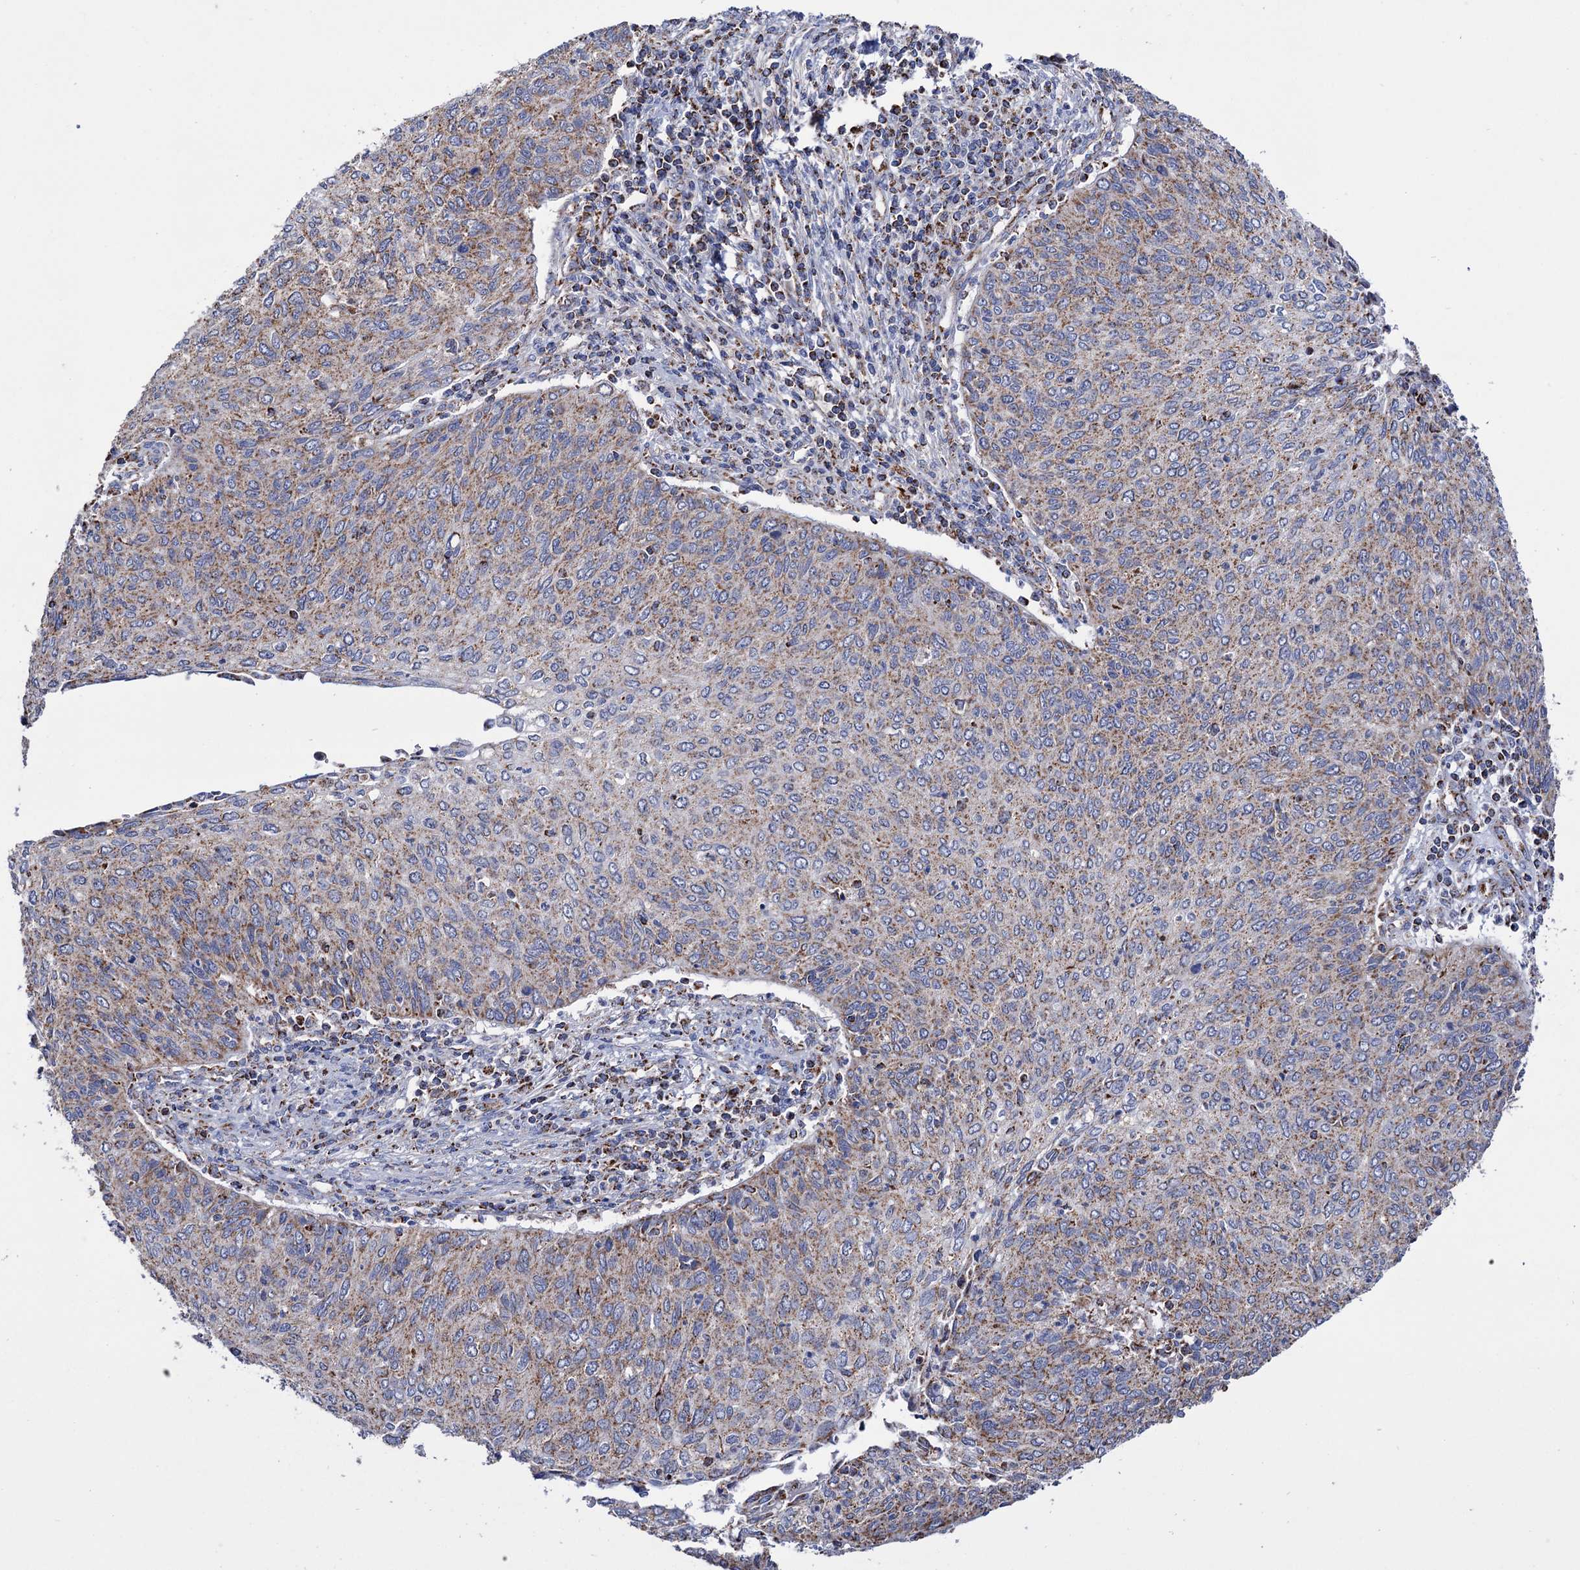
{"staining": {"intensity": "moderate", "quantity": ">75%", "location": "cytoplasmic/membranous"}, "tissue": "cervical cancer", "cell_type": "Tumor cells", "image_type": "cancer", "snomed": [{"axis": "morphology", "description": "Squamous cell carcinoma, NOS"}, {"axis": "topography", "description": "Cervix"}], "caption": "Immunohistochemical staining of cervical squamous cell carcinoma reveals medium levels of moderate cytoplasmic/membranous expression in about >75% of tumor cells.", "gene": "ABHD10", "patient": {"sex": "female", "age": 38}}